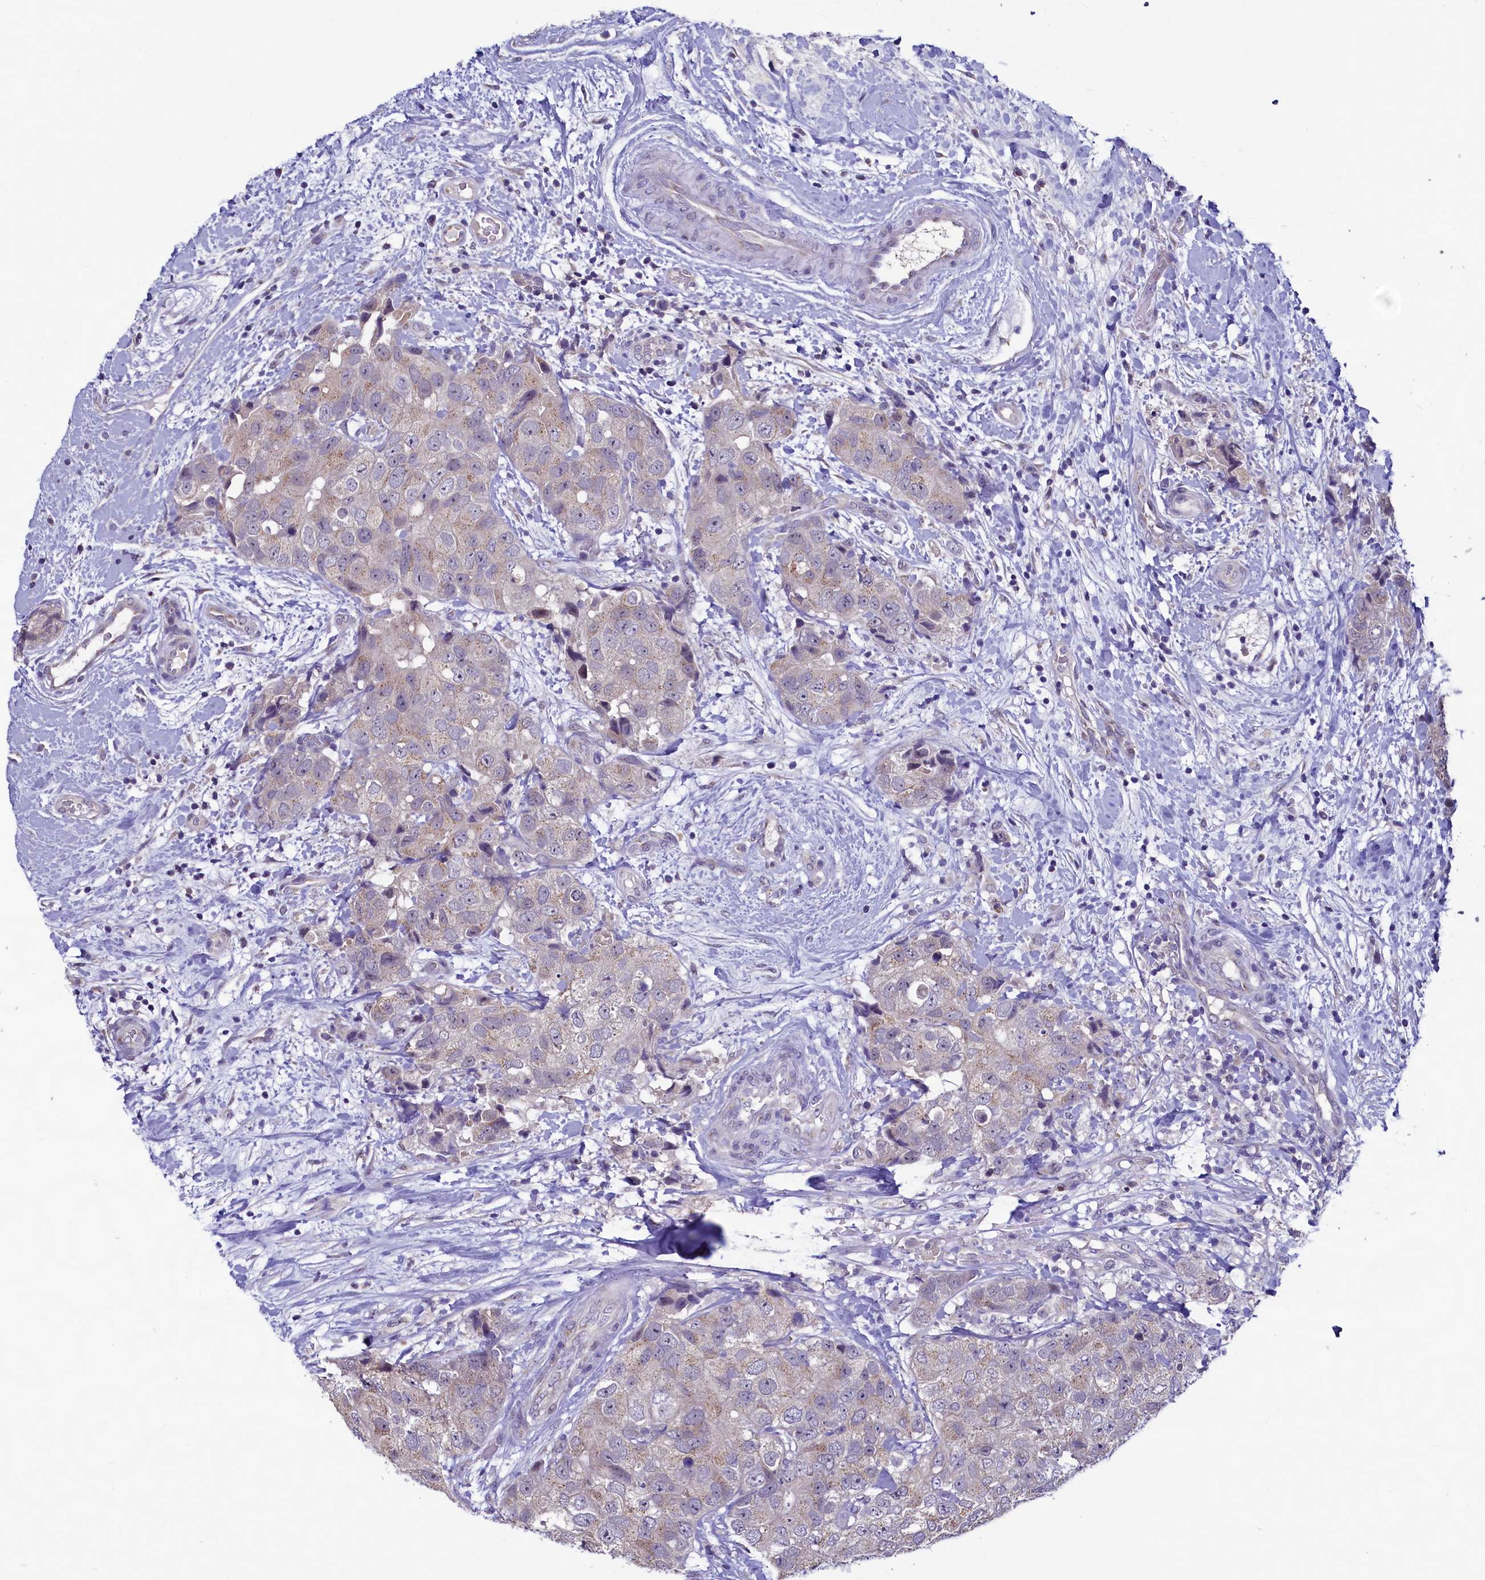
{"staining": {"intensity": "weak", "quantity": ">75%", "location": "cytoplasmic/membranous"}, "tissue": "breast cancer", "cell_type": "Tumor cells", "image_type": "cancer", "snomed": [{"axis": "morphology", "description": "Duct carcinoma"}, {"axis": "topography", "description": "Breast"}], "caption": "Brown immunohistochemical staining in breast cancer (invasive ductal carcinoma) reveals weak cytoplasmic/membranous expression in approximately >75% of tumor cells. (brown staining indicates protein expression, while blue staining denotes nuclei).", "gene": "SEC24C", "patient": {"sex": "female", "age": 62}}